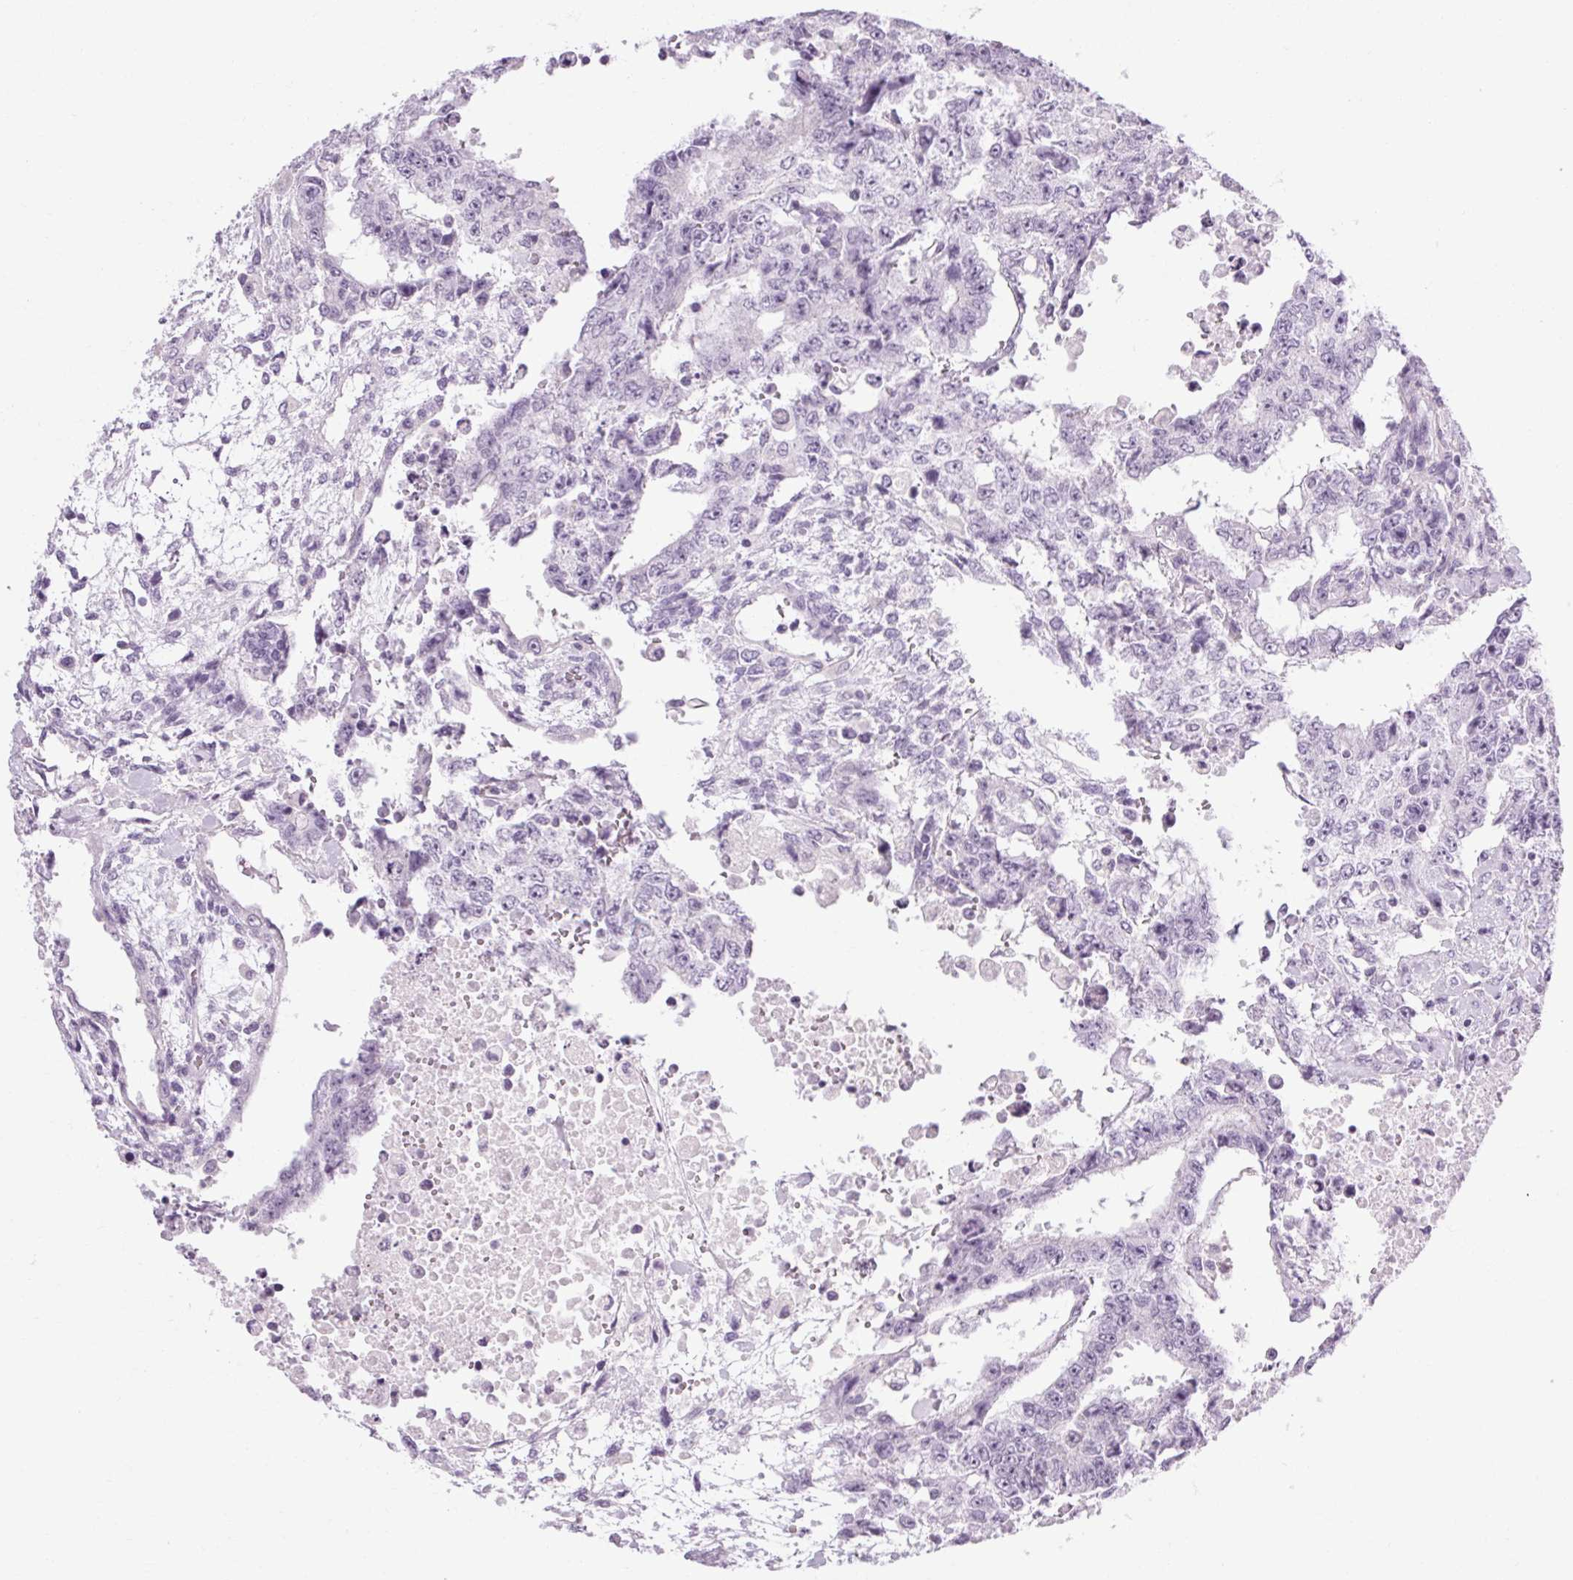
{"staining": {"intensity": "negative", "quantity": "none", "location": "none"}, "tissue": "testis cancer", "cell_type": "Tumor cells", "image_type": "cancer", "snomed": [{"axis": "morphology", "description": "Carcinoma, Embryonal, NOS"}, {"axis": "topography", "description": "Testis"}], "caption": "Tumor cells show no significant protein expression in embryonal carcinoma (testis).", "gene": "POMC", "patient": {"sex": "male", "age": 24}}